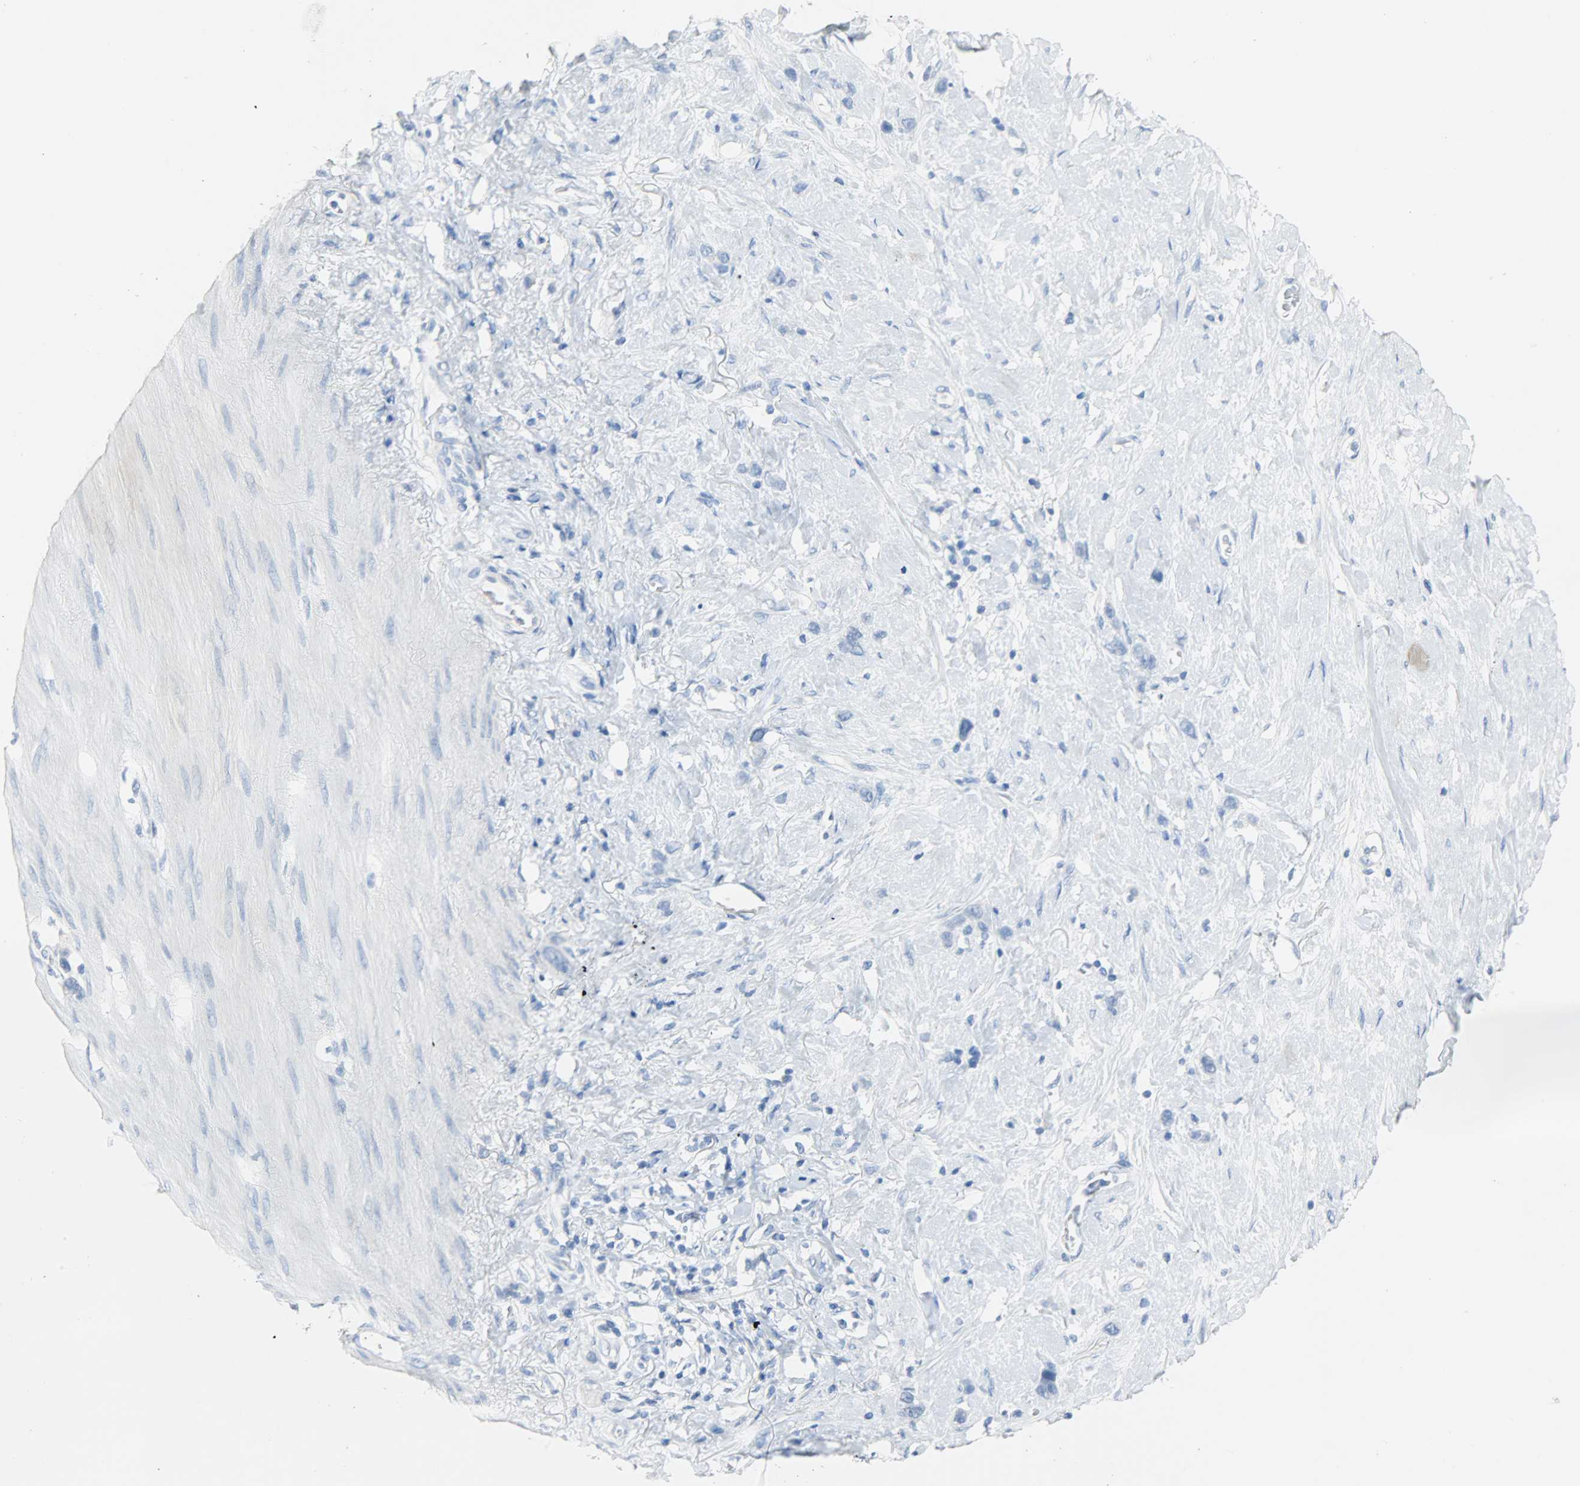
{"staining": {"intensity": "negative", "quantity": "none", "location": "none"}, "tissue": "stomach cancer", "cell_type": "Tumor cells", "image_type": "cancer", "snomed": [{"axis": "morphology", "description": "Normal tissue, NOS"}, {"axis": "morphology", "description": "Adenocarcinoma, NOS"}, {"axis": "morphology", "description": "Adenocarcinoma, High grade"}, {"axis": "topography", "description": "Stomach, upper"}, {"axis": "topography", "description": "Stomach"}], "caption": "Immunohistochemistry (IHC) image of stomach cancer stained for a protein (brown), which reveals no expression in tumor cells.", "gene": "CA3", "patient": {"sex": "female", "age": 65}}